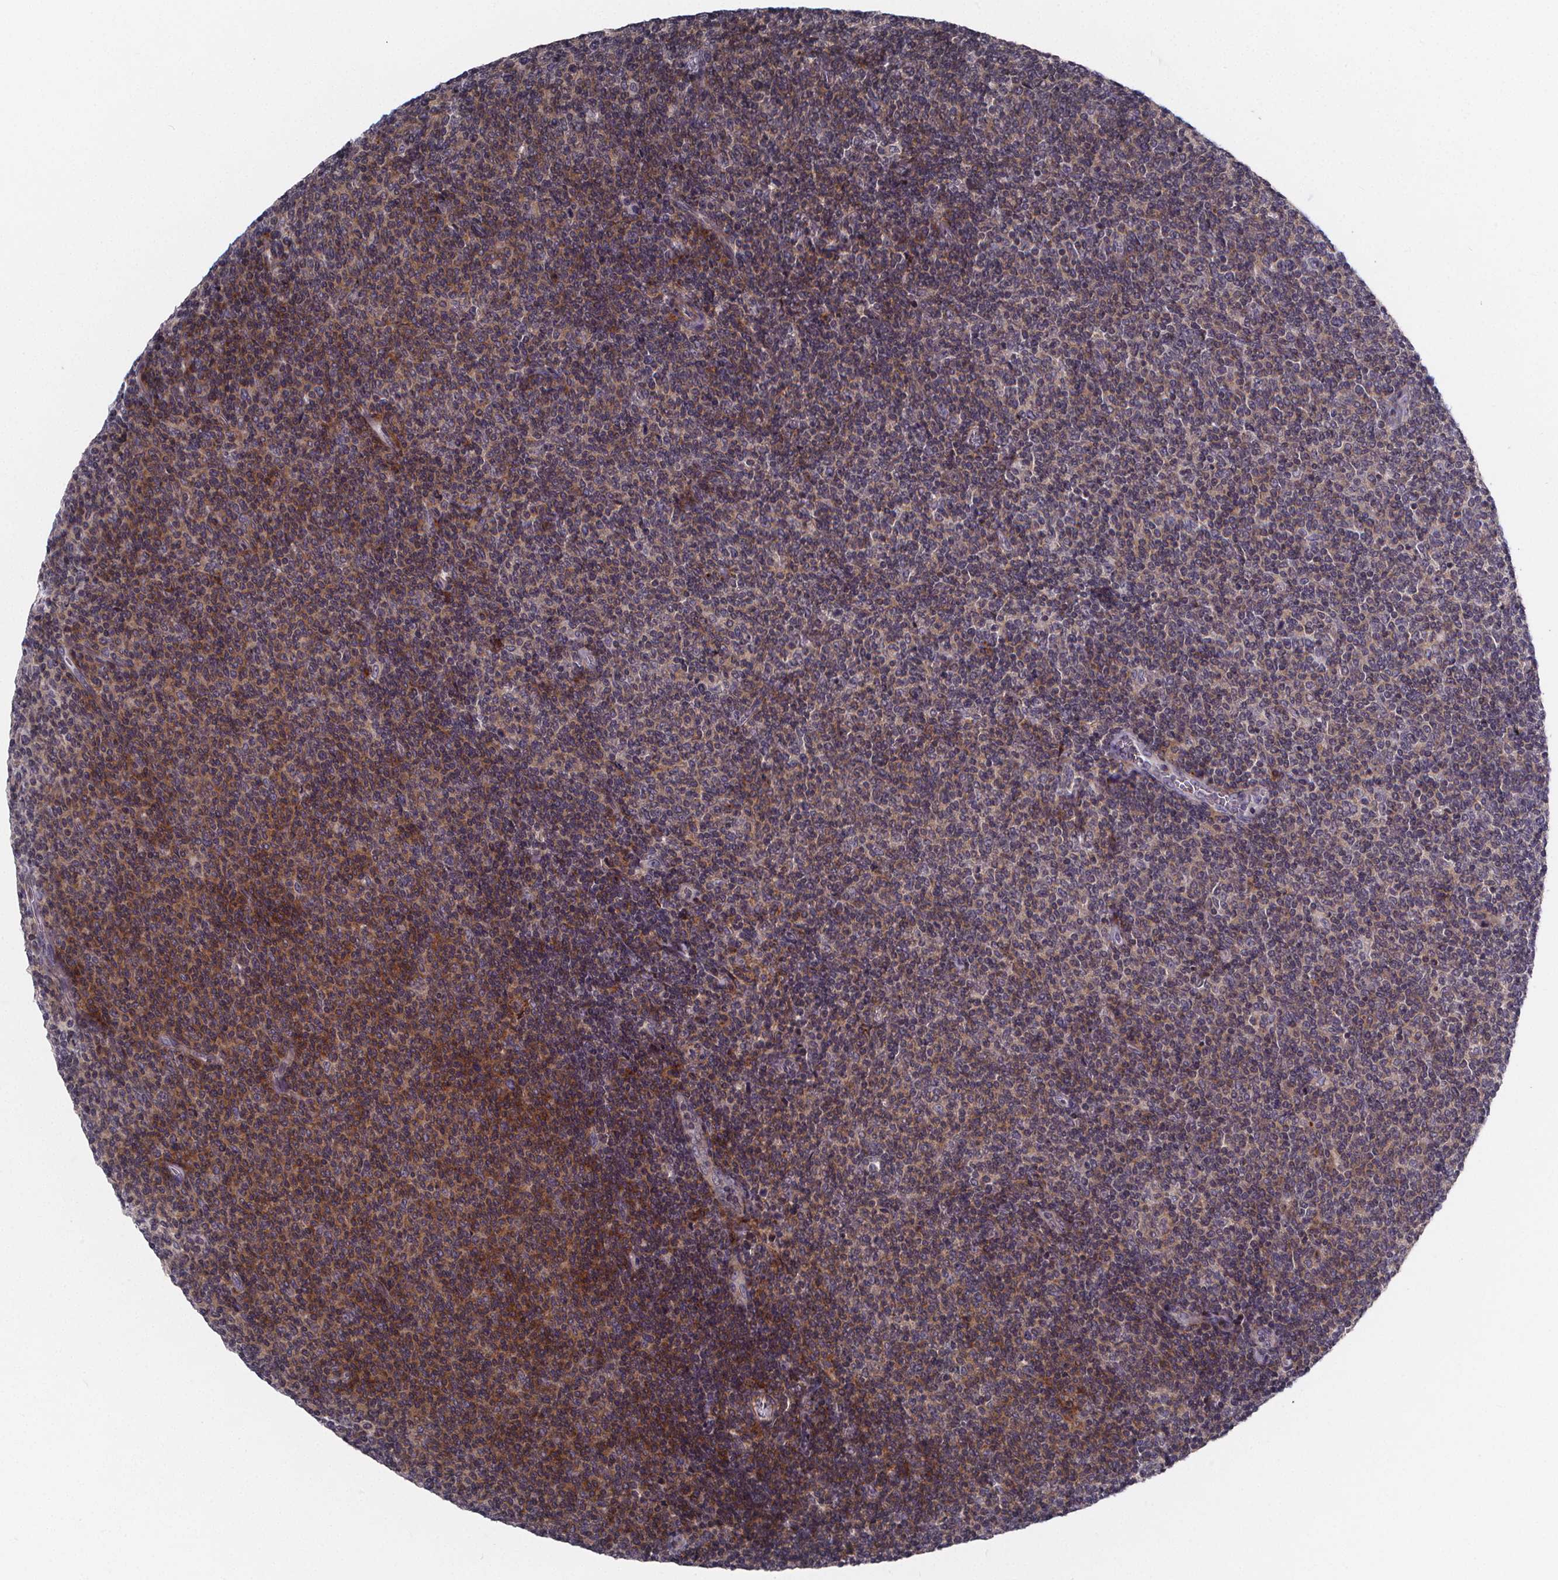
{"staining": {"intensity": "moderate", "quantity": "<25%", "location": "cytoplasmic/membranous"}, "tissue": "lymphoma", "cell_type": "Tumor cells", "image_type": "cancer", "snomed": [{"axis": "morphology", "description": "Malignant lymphoma, non-Hodgkin's type, Low grade"}, {"axis": "topography", "description": "Lymph node"}], "caption": "Tumor cells show low levels of moderate cytoplasmic/membranous staining in about <25% of cells in malignant lymphoma, non-Hodgkin's type (low-grade). Using DAB (3,3'-diaminobenzidine) (brown) and hematoxylin (blue) stains, captured at high magnification using brightfield microscopy.", "gene": "FBXW2", "patient": {"sex": "male", "age": 52}}